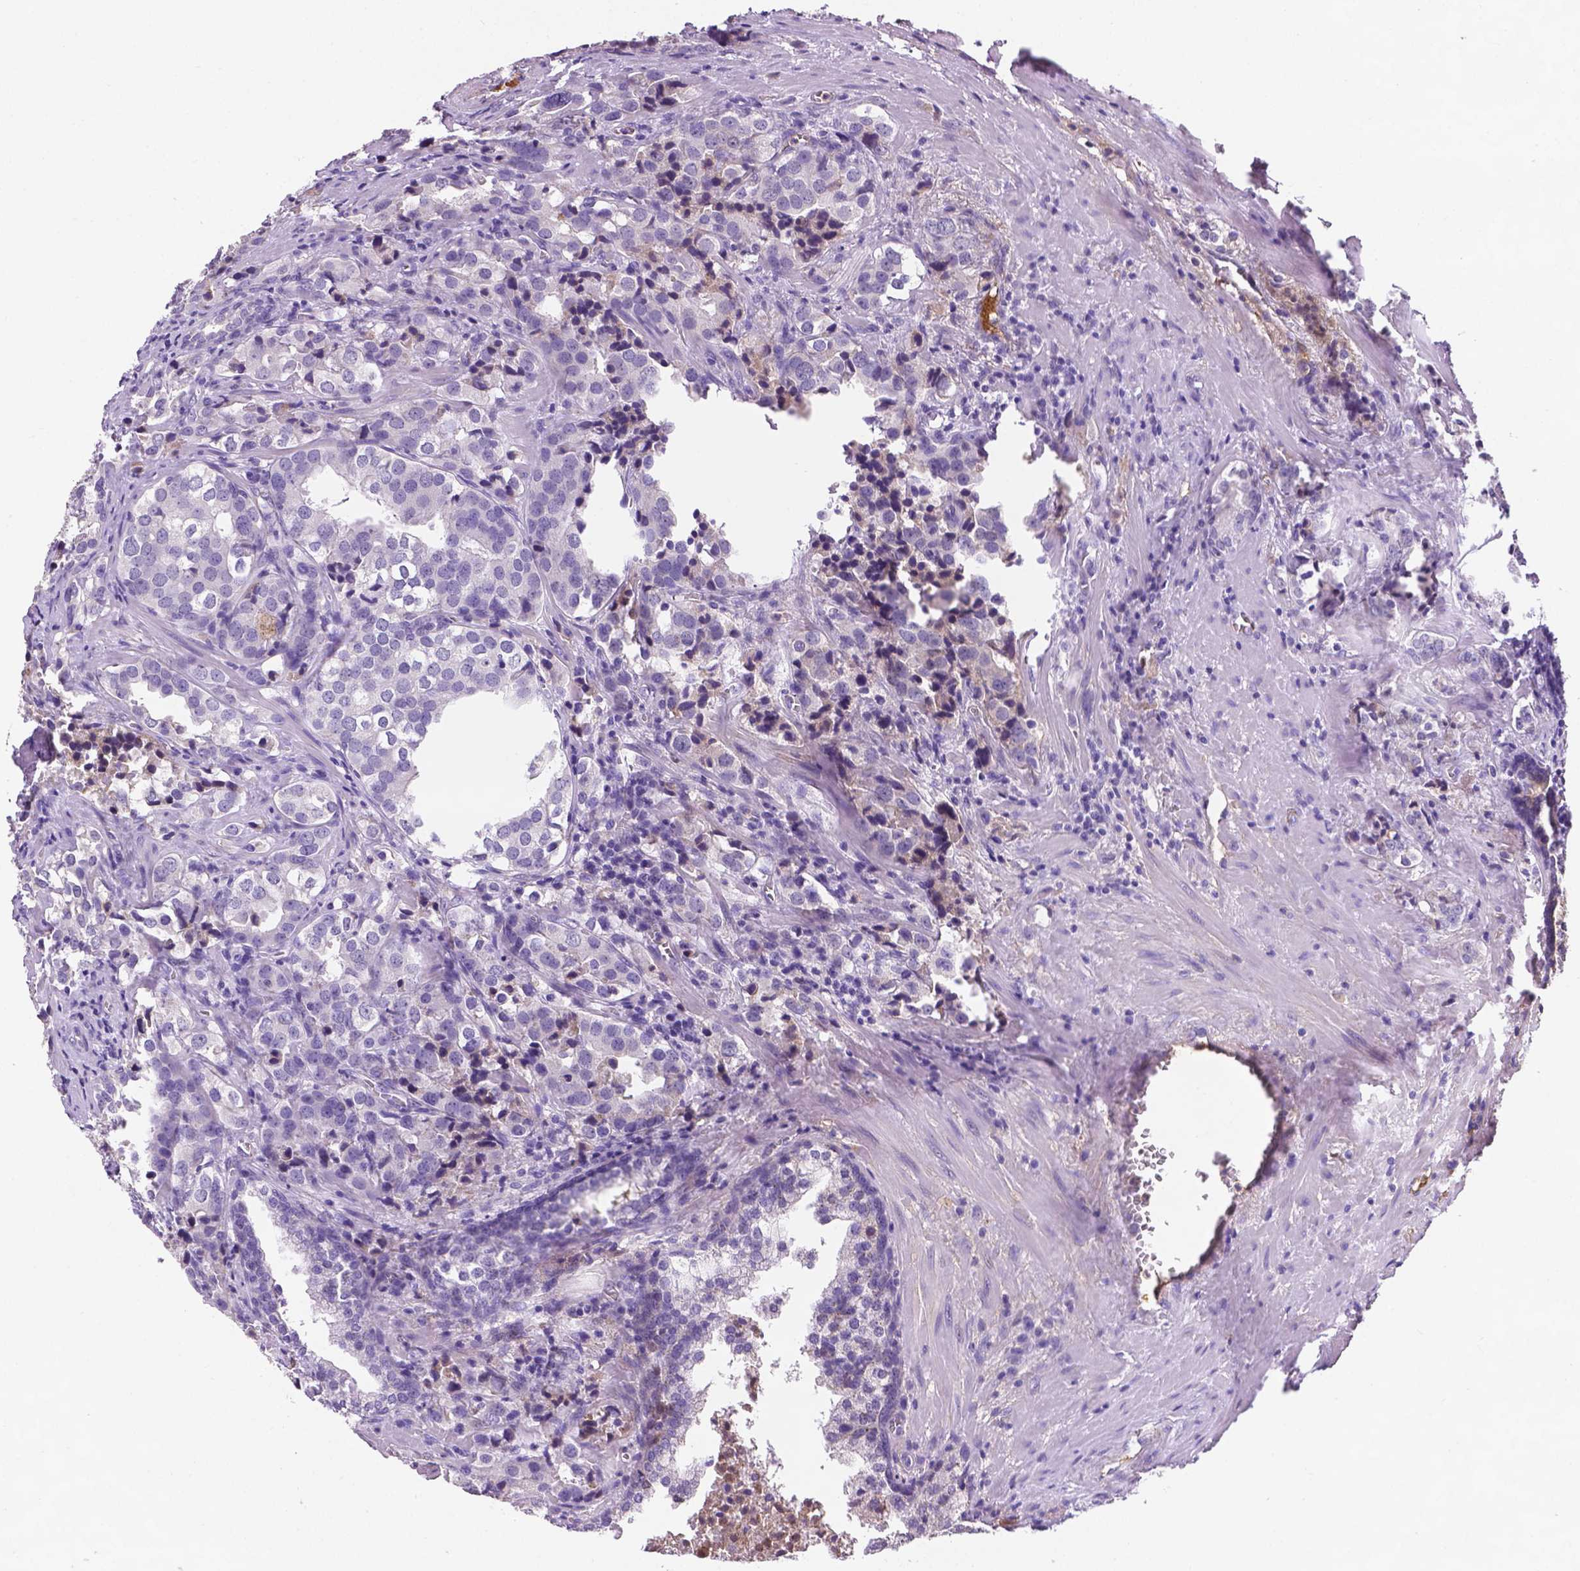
{"staining": {"intensity": "negative", "quantity": "none", "location": "none"}, "tissue": "prostate cancer", "cell_type": "Tumor cells", "image_type": "cancer", "snomed": [{"axis": "morphology", "description": "Adenocarcinoma, NOS"}, {"axis": "topography", "description": "Prostate and seminal vesicle, NOS"}], "caption": "IHC of human adenocarcinoma (prostate) exhibits no expression in tumor cells.", "gene": "APOE", "patient": {"sex": "male", "age": 63}}